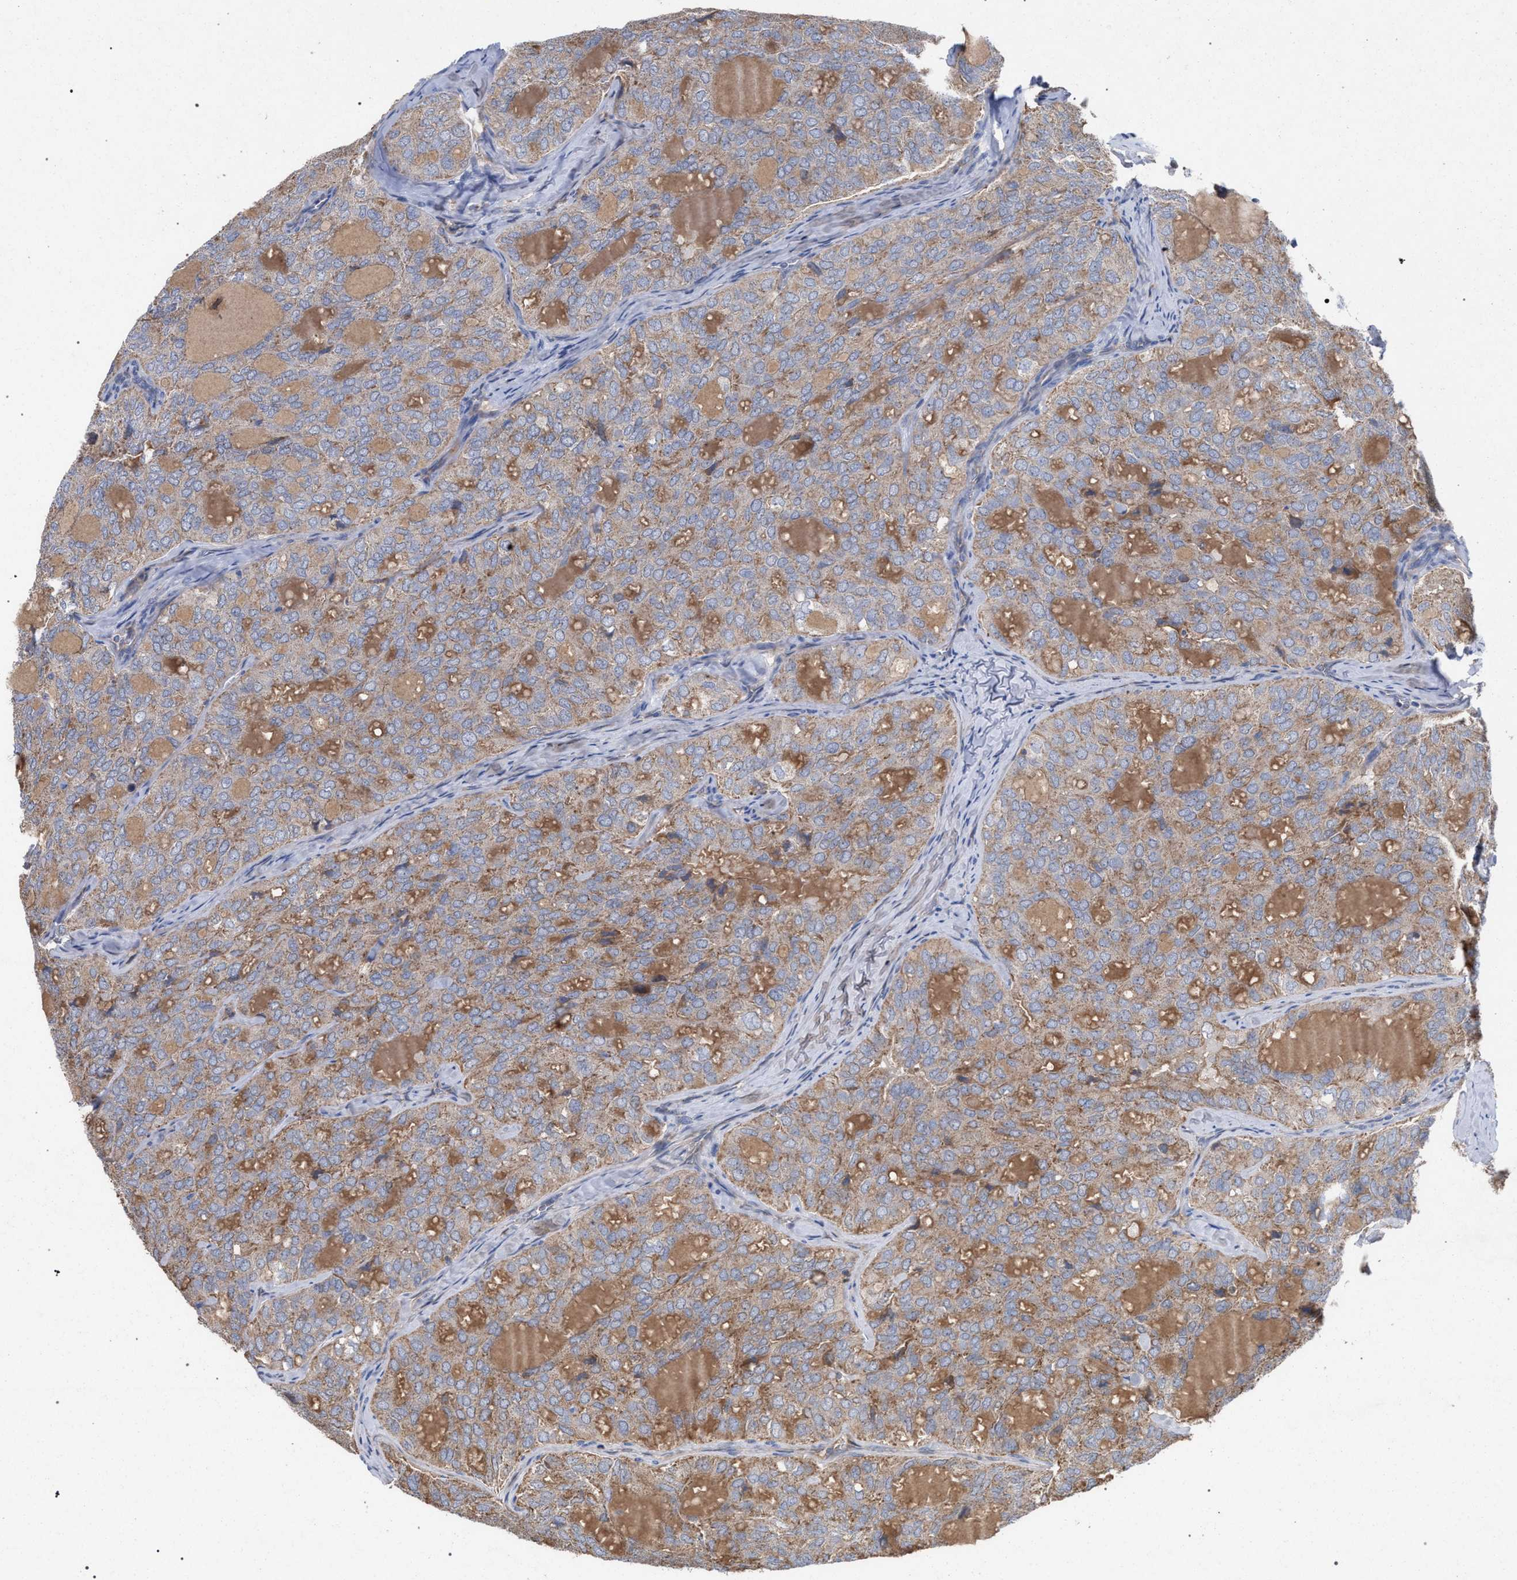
{"staining": {"intensity": "weak", "quantity": ">75%", "location": "cytoplasmic/membranous"}, "tissue": "thyroid cancer", "cell_type": "Tumor cells", "image_type": "cancer", "snomed": [{"axis": "morphology", "description": "Follicular adenoma carcinoma, NOS"}, {"axis": "topography", "description": "Thyroid gland"}], "caption": "Immunohistochemistry (IHC) of human thyroid follicular adenoma carcinoma shows low levels of weak cytoplasmic/membranous staining in approximately >75% of tumor cells. Using DAB (3,3'-diaminobenzidine) (brown) and hematoxylin (blue) stains, captured at high magnification using brightfield microscopy.", "gene": "BCL2L12", "patient": {"sex": "male", "age": 75}}